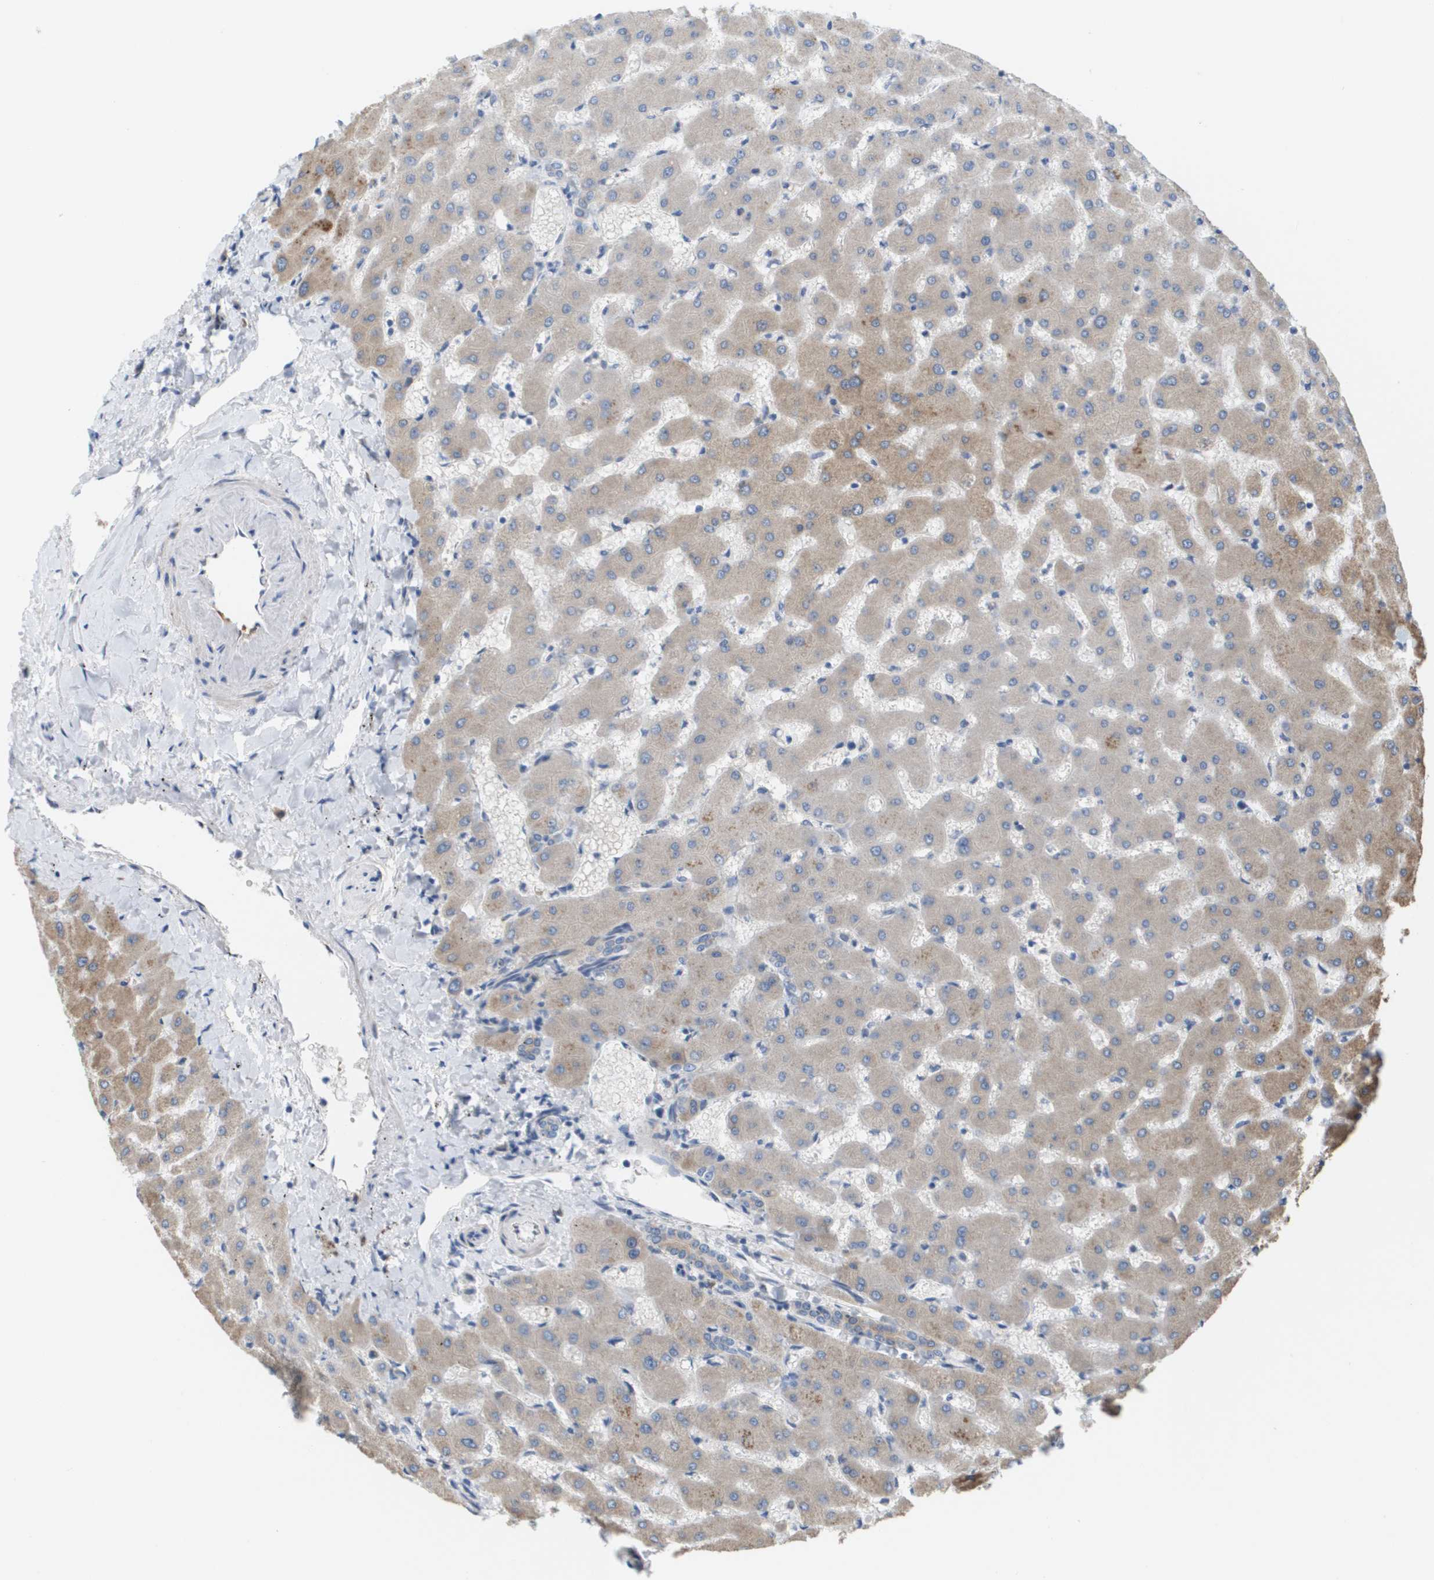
{"staining": {"intensity": "weak", "quantity": "25%-75%", "location": "cytoplasmic/membranous"}, "tissue": "liver", "cell_type": "Cholangiocytes", "image_type": "normal", "snomed": [{"axis": "morphology", "description": "Normal tissue, NOS"}, {"axis": "topography", "description": "Liver"}], "caption": "Cholangiocytes exhibit low levels of weak cytoplasmic/membranous positivity in approximately 25%-75% of cells in normal liver. (DAB IHC with brightfield microscopy, high magnification).", "gene": "MARCHF8", "patient": {"sex": "female", "age": 63}}